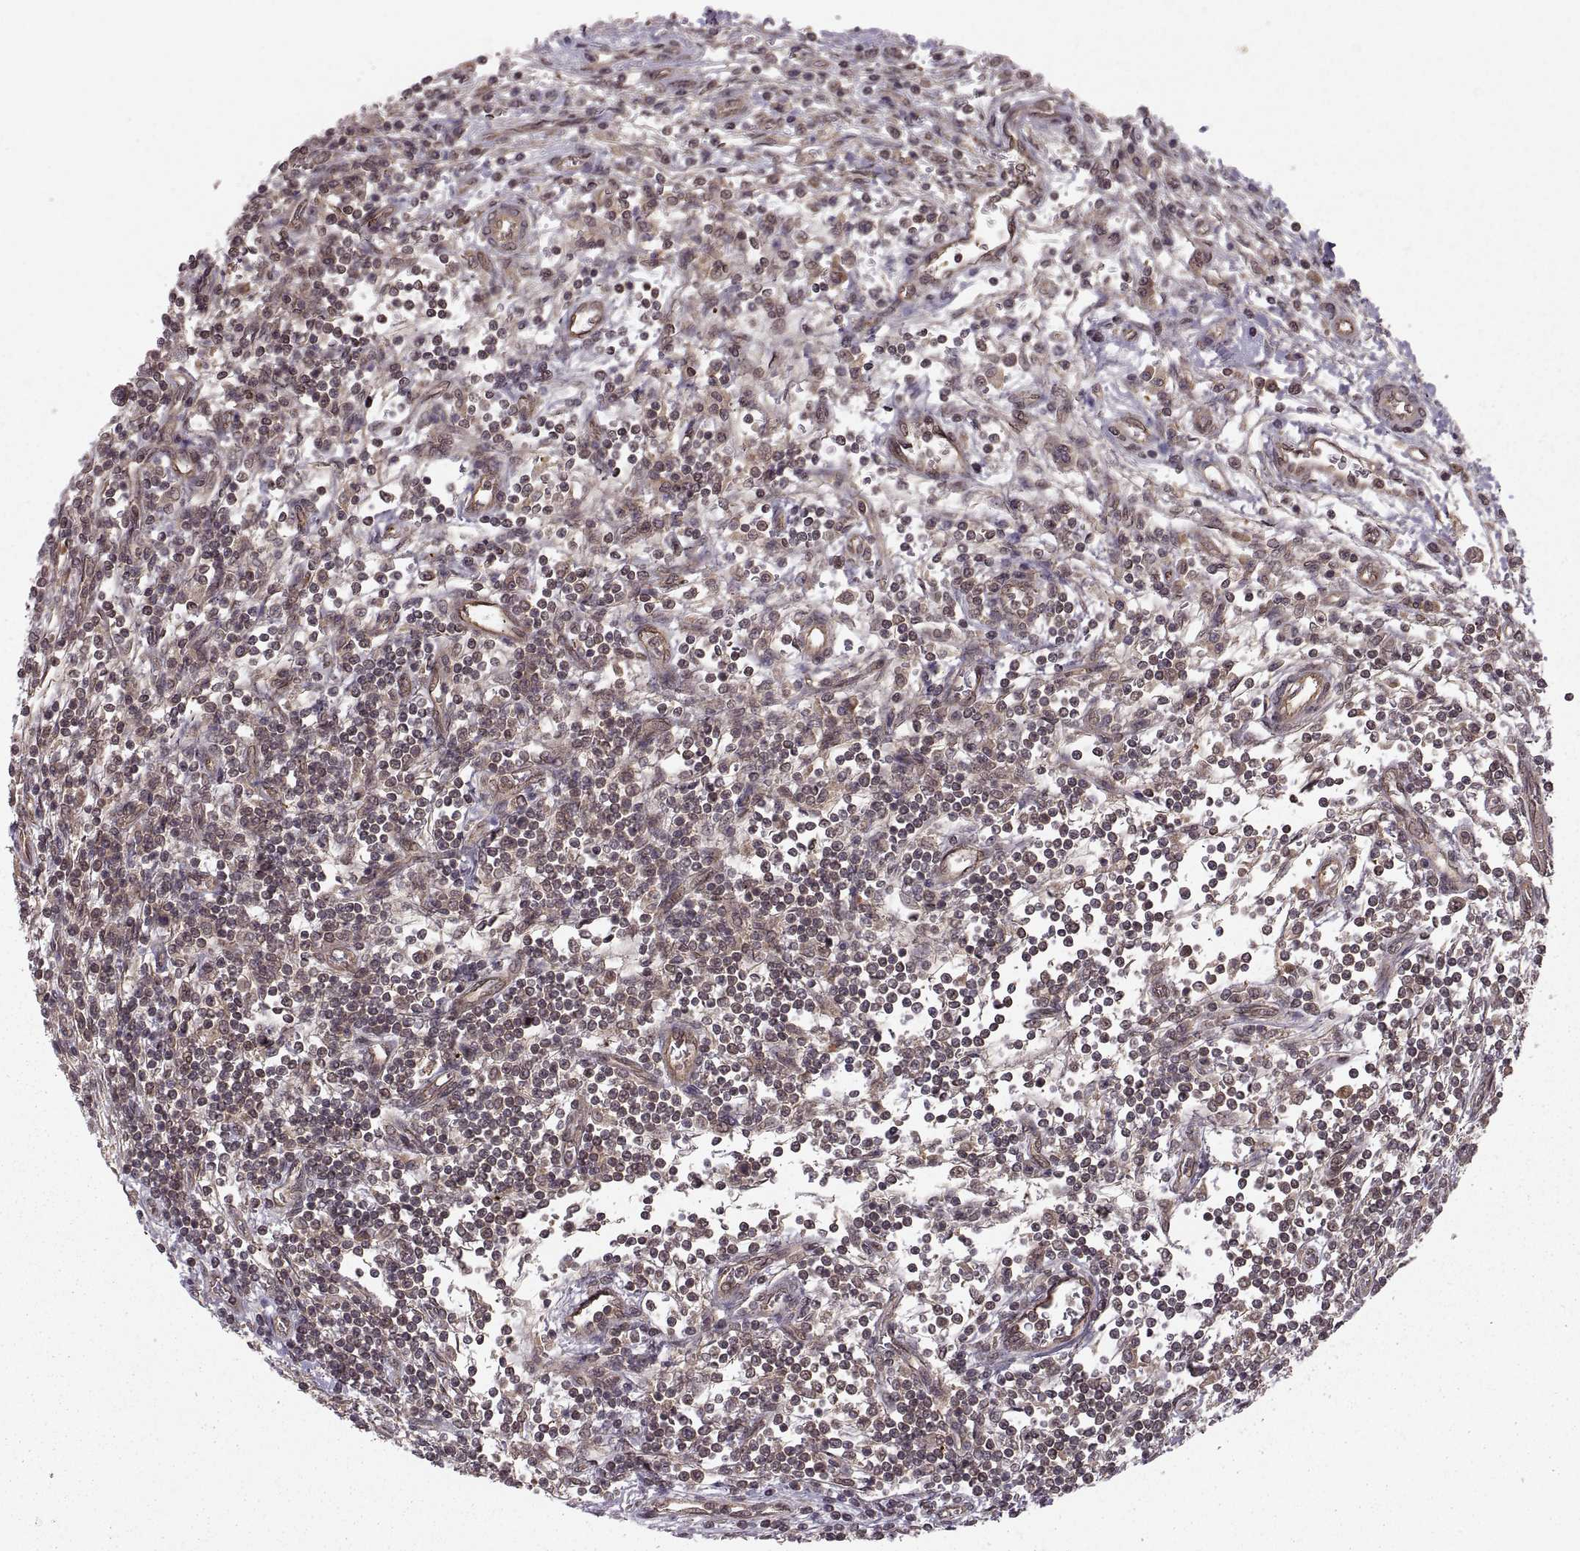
{"staining": {"intensity": "weak", "quantity": ">75%", "location": "cytoplasmic/membranous"}, "tissue": "testis cancer", "cell_type": "Tumor cells", "image_type": "cancer", "snomed": [{"axis": "morphology", "description": "Seminoma, NOS"}, {"axis": "topography", "description": "Testis"}], "caption": "A brown stain highlights weak cytoplasmic/membranous expression of a protein in human testis cancer (seminoma) tumor cells.", "gene": "DEDD", "patient": {"sex": "male", "age": 34}}